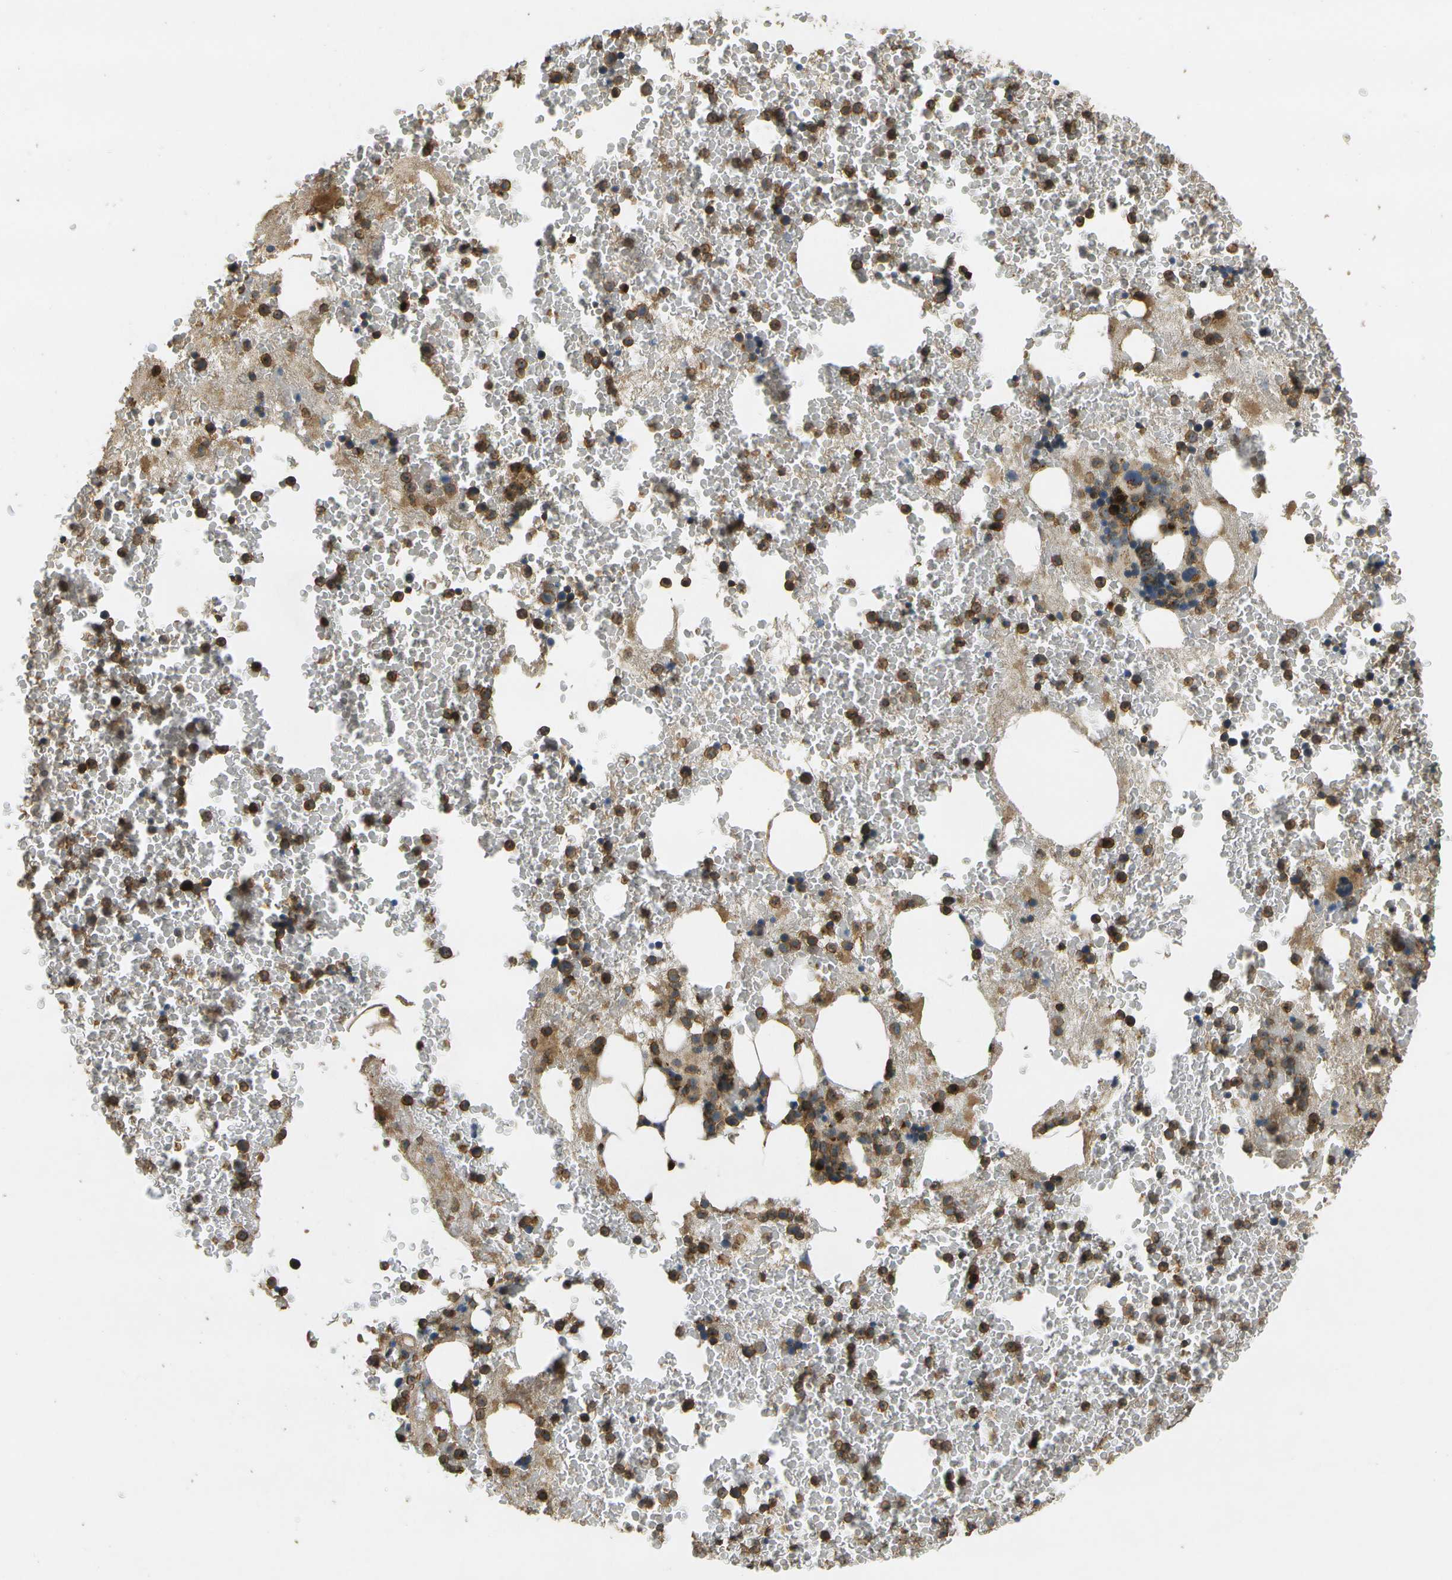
{"staining": {"intensity": "moderate", "quantity": ">75%", "location": "cytoplasmic/membranous"}, "tissue": "bone marrow", "cell_type": "Hematopoietic cells", "image_type": "normal", "snomed": [{"axis": "morphology", "description": "Normal tissue, NOS"}, {"axis": "morphology", "description": "Inflammation, NOS"}, {"axis": "topography", "description": "Bone marrow"}], "caption": "A medium amount of moderate cytoplasmic/membranous expression is identified in approximately >75% of hematopoietic cells in benign bone marrow.", "gene": "LRP12", "patient": {"sex": "male", "age": 63}}